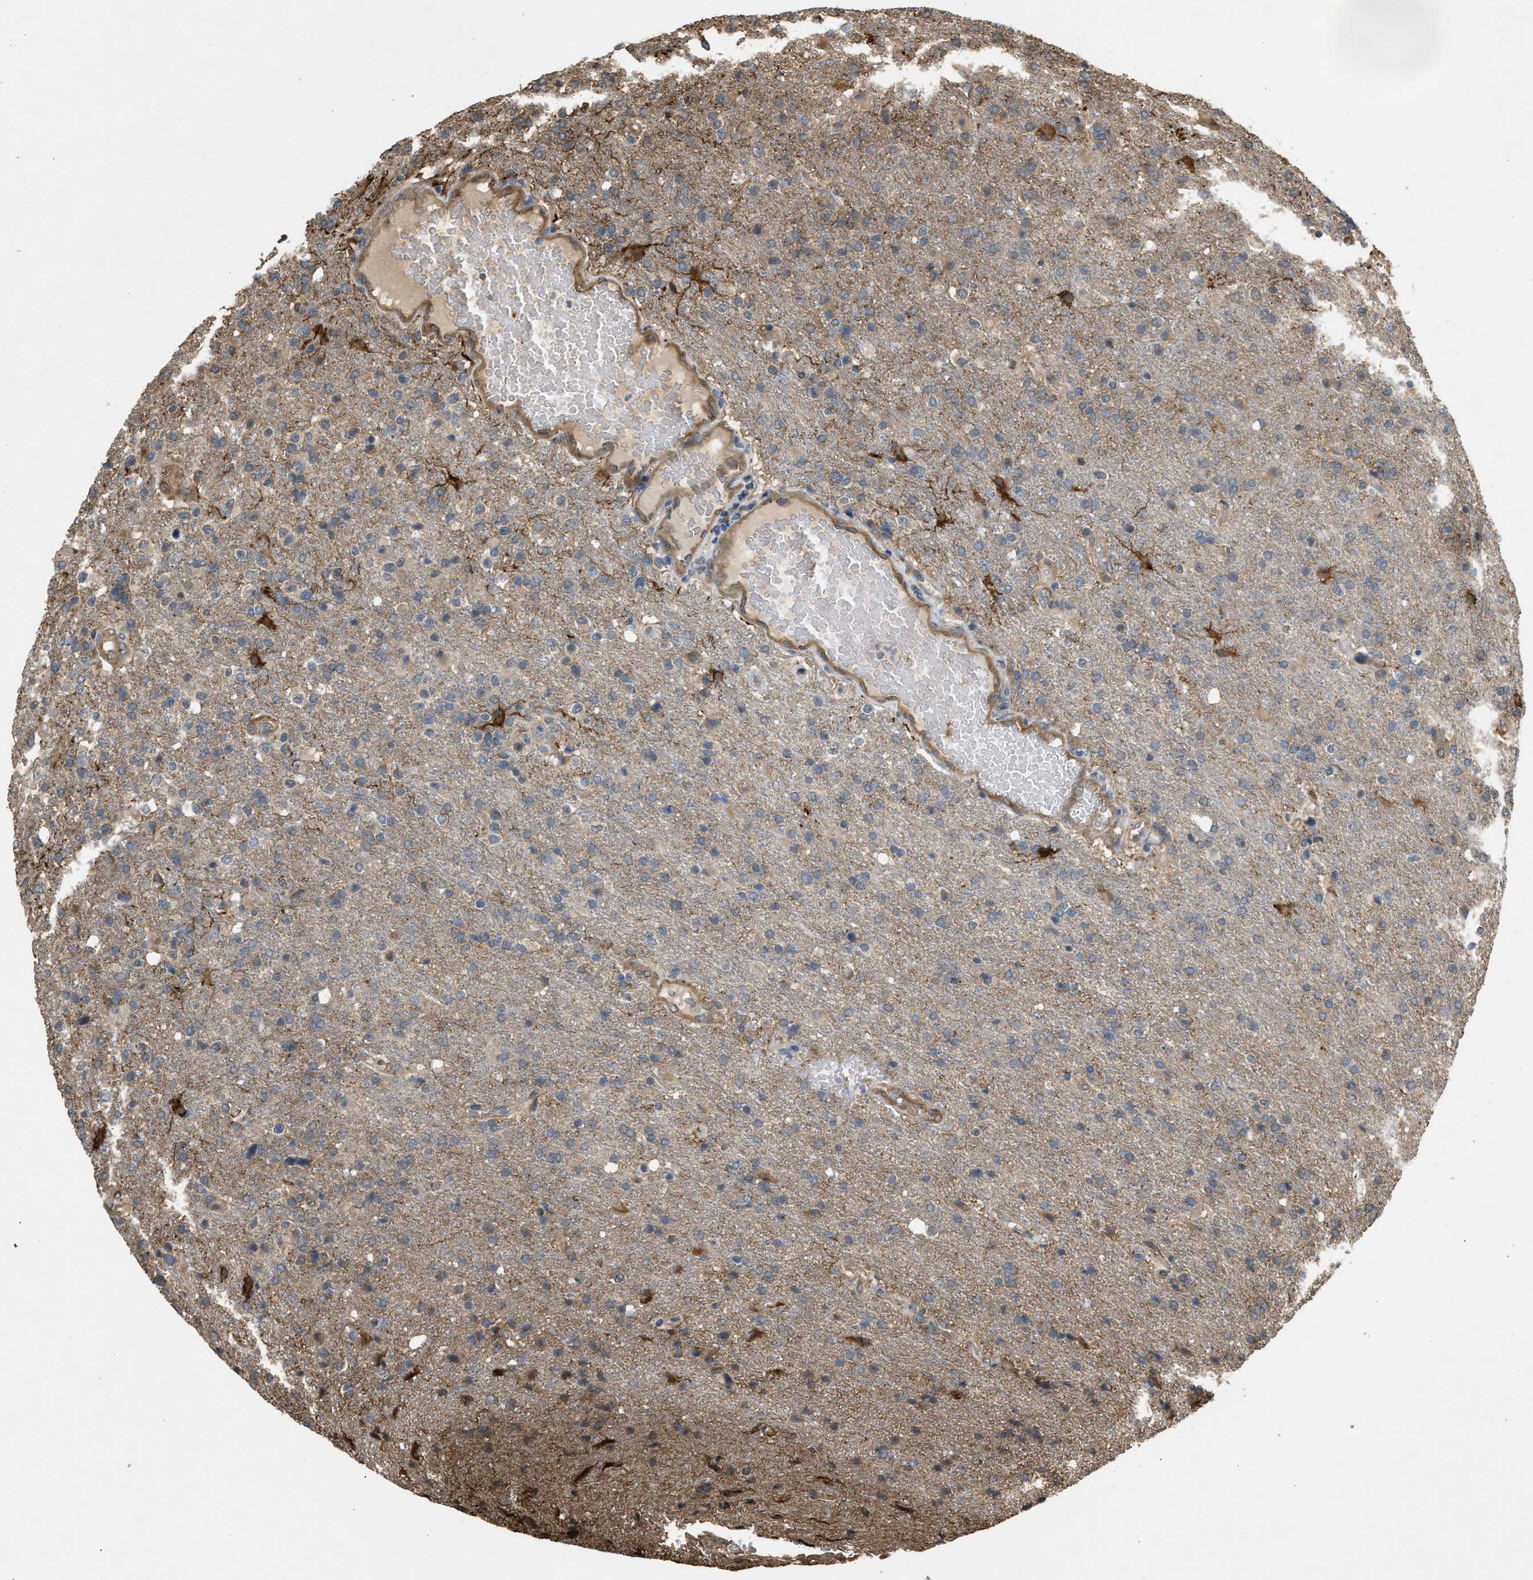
{"staining": {"intensity": "weak", "quantity": "<25%", "location": "cytoplasmic/membranous"}, "tissue": "glioma", "cell_type": "Tumor cells", "image_type": "cancer", "snomed": [{"axis": "morphology", "description": "Glioma, malignant, High grade"}, {"axis": "topography", "description": "Brain"}], "caption": "This is an immunohistochemistry (IHC) histopathology image of human malignant glioma (high-grade). There is no staining in tumor cells.", "gene": "BAG3", "patient": {"sex": "male", "age": 72}}